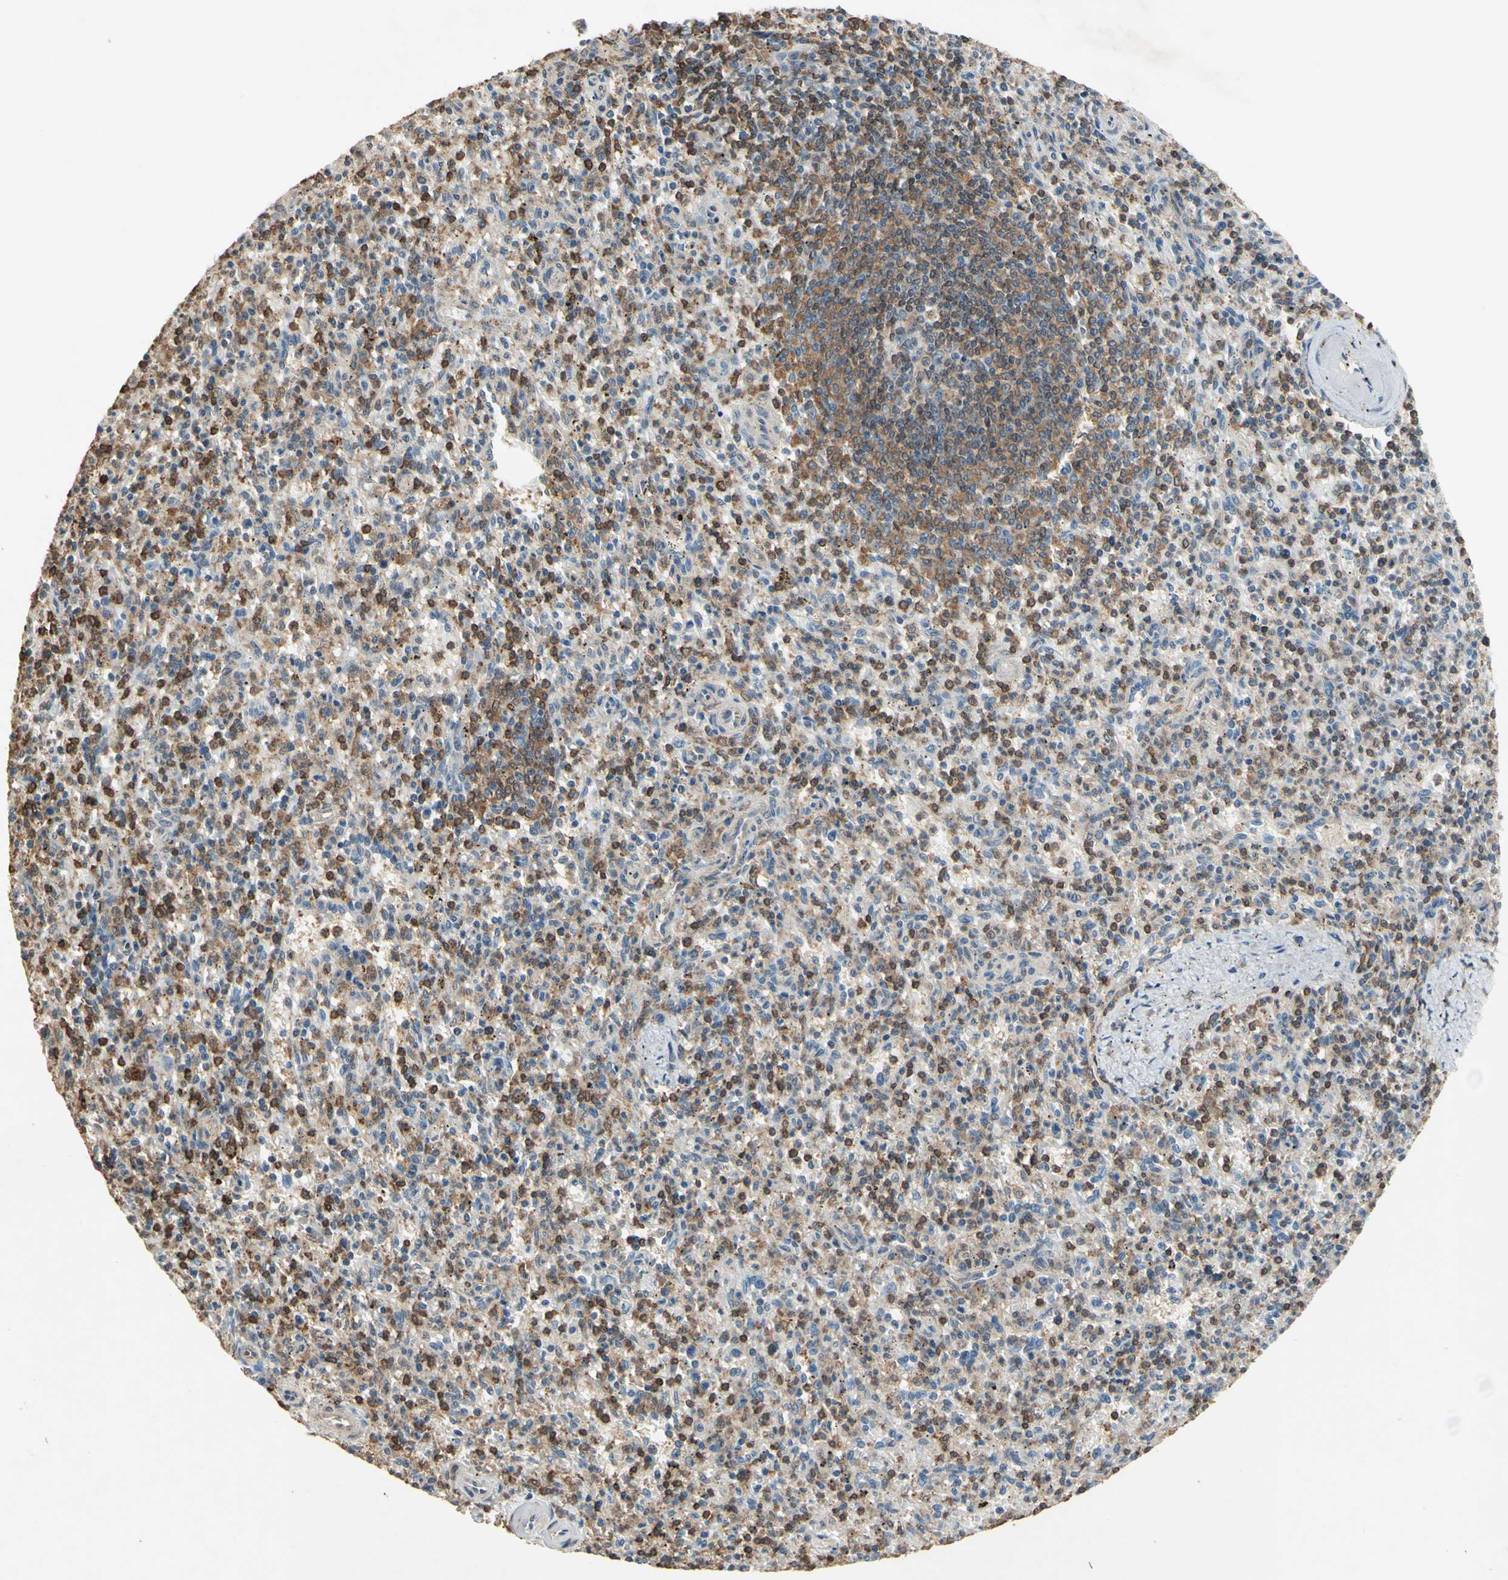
{"staining": {"intensity": "moderate", "quantity": "<25%", "location": "cytoplasmic/membranous"}, "tissue": "spleen", "cell_type": "Cells in red pulp", "image_type": "normal", "snomed": [{"axis": "morphology", "description": "Normal tissue, NOS"}, {"axis": "topography", "description": "Spleen"}], "caption": "Protein expression analysis of benign human spleen reveals moderate cytoplasmic/membranous staining in about <25% of cells in red pulp. (DAB (3,3'-diaminobenzidine) = brown stain, brightfield microscopy at high magnification).", "gene": "MAP3K10", "patient": {"sex": "male", "age": 72}}